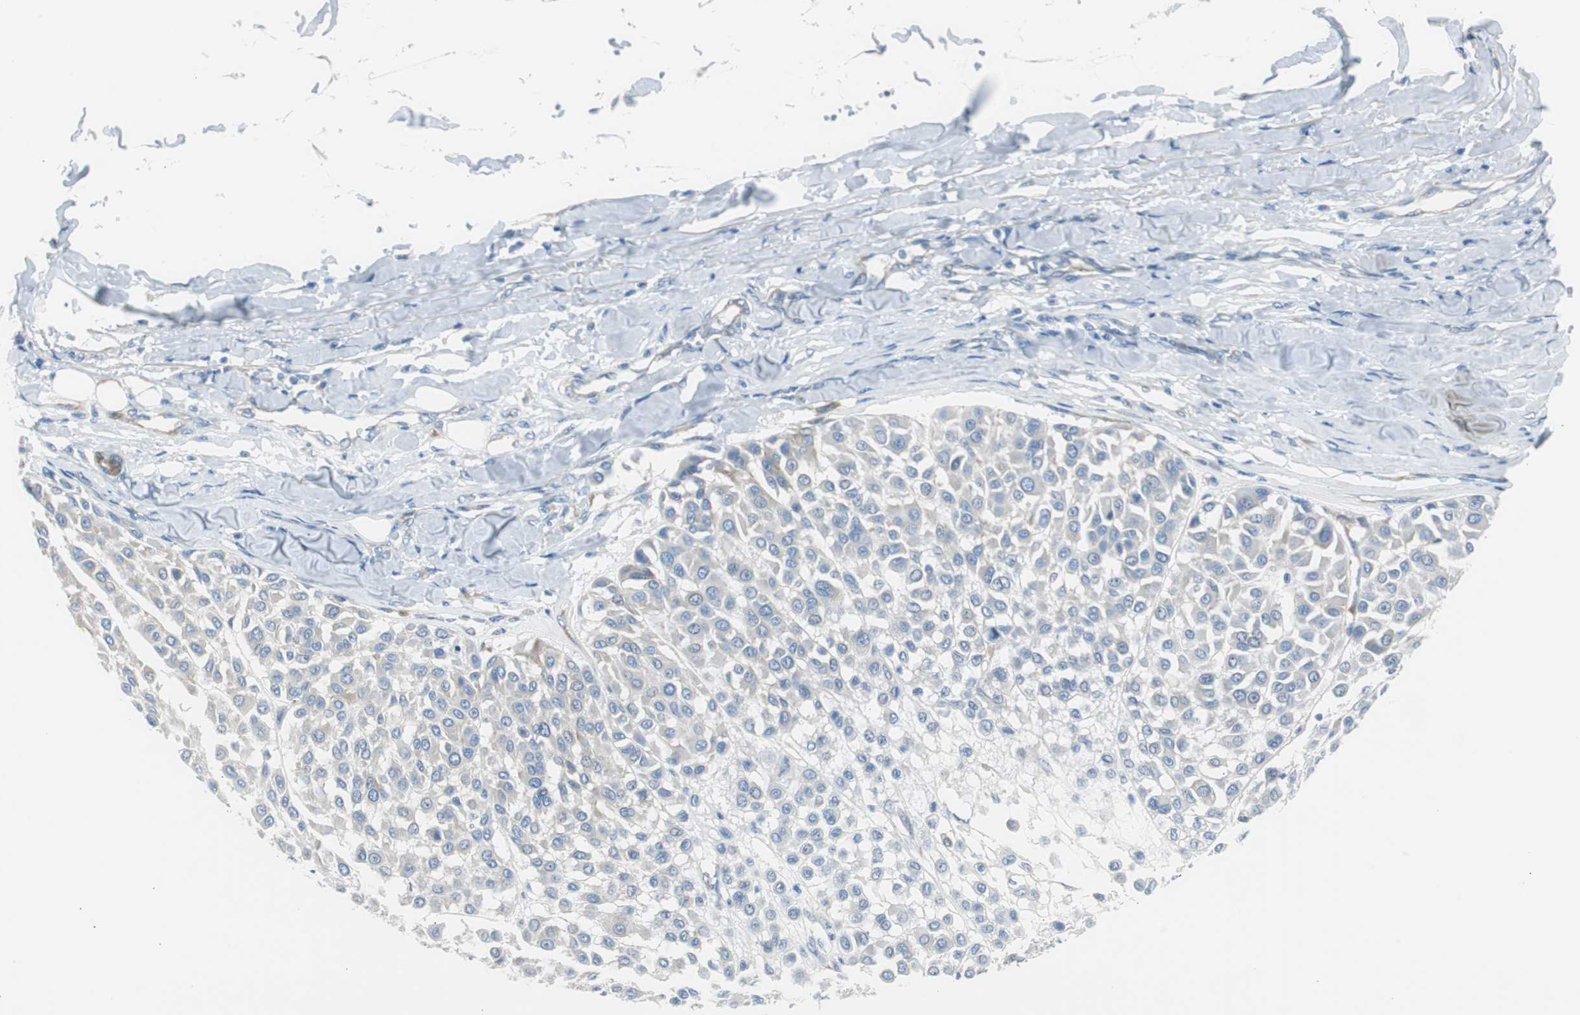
{"staining": {"intensity": "negative", "quantity": "none", "location": "none"}, "tissue": "melanoma", "cell_type": "Tumor cells", "image_type": "cancer", "snomed": [{"axis": "morphology", "description": "Malignant melanoma, Metastatic site"}, {"axis": "topography", "description": "Soft tissue"}], "caption": "High power microscopy micrograph of an immunohistochemistry (IHC) histopathology image of melanoma, revealing no significant expression in tumor cells.", "gene": "RPS12", "patient": {"sex": "male", "age": 41}}